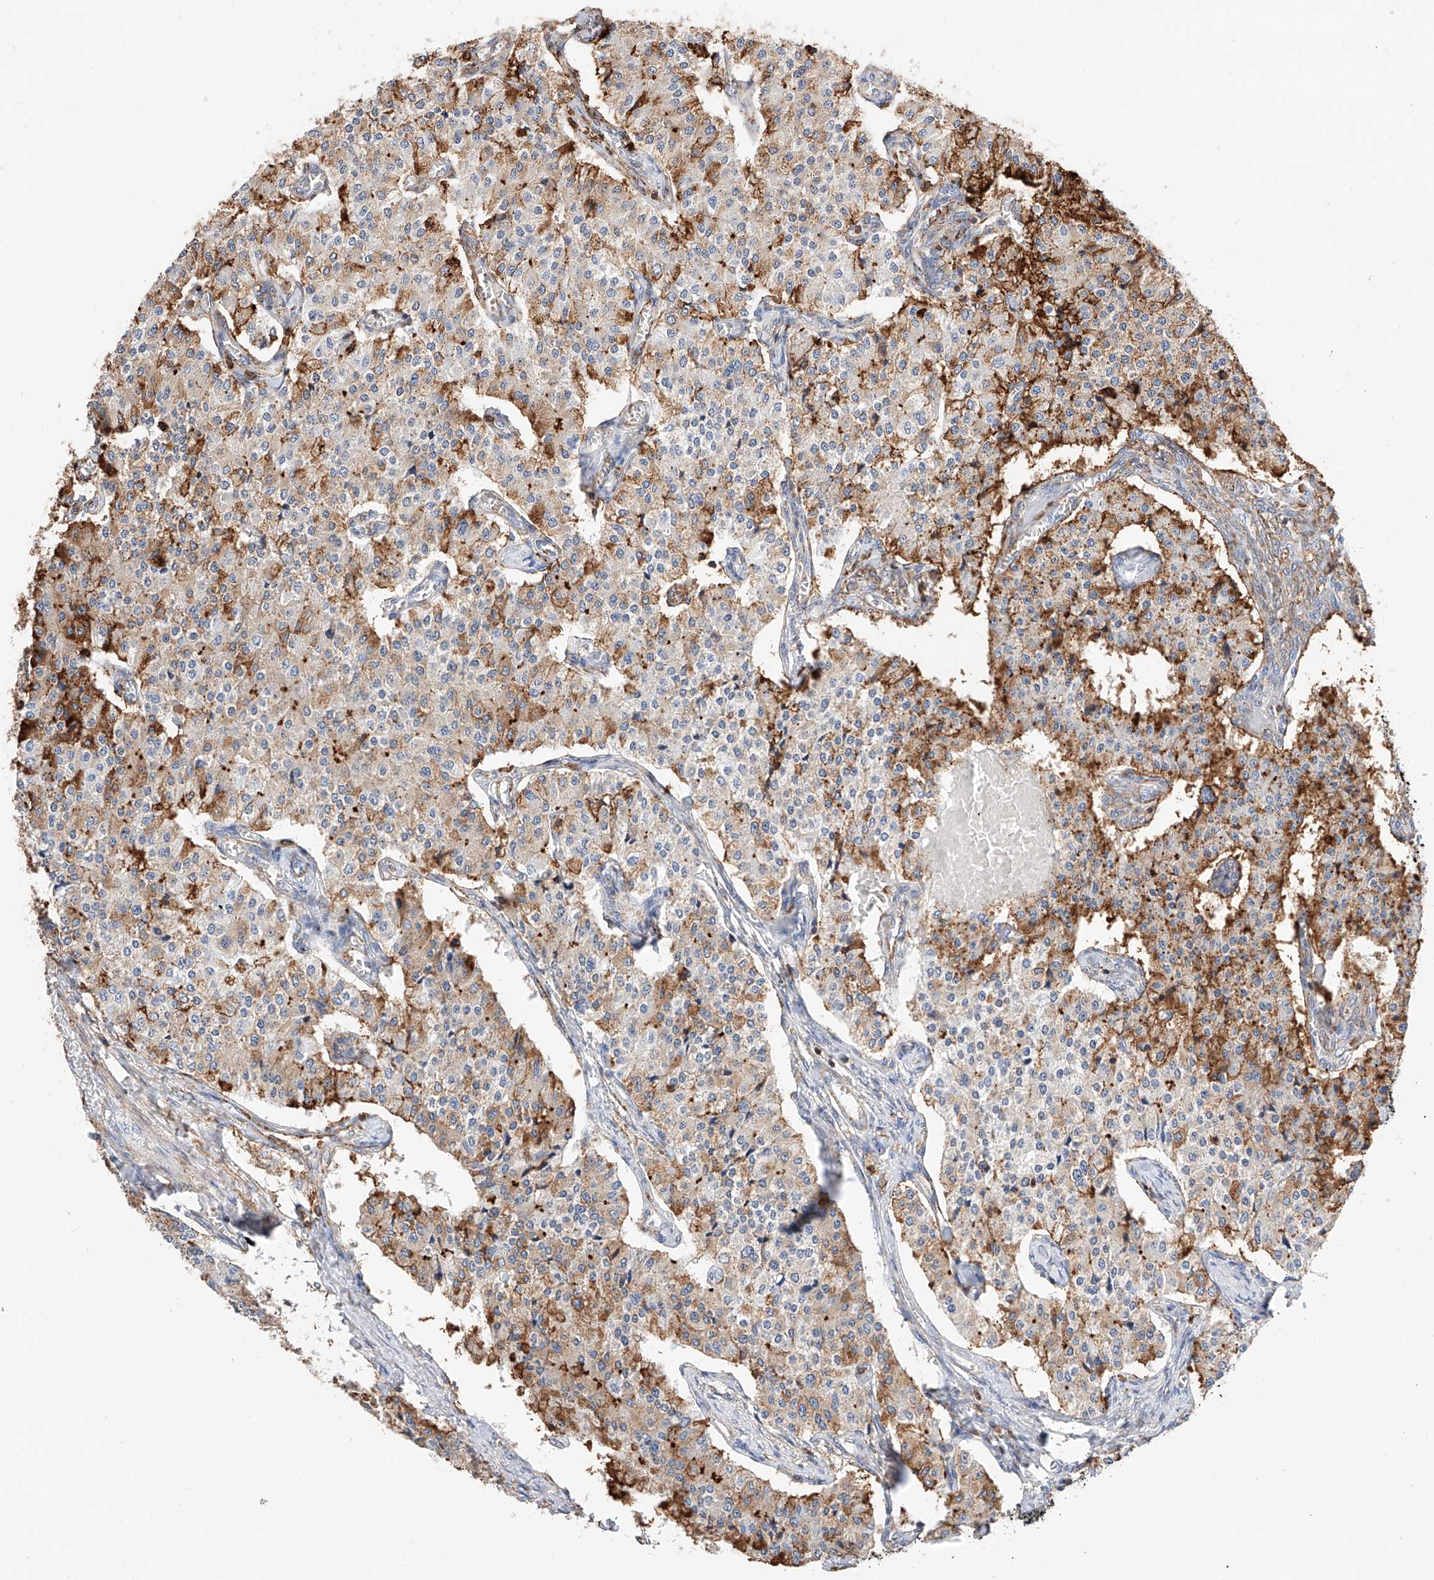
{"staining": {"intensity": "moderate", "quantity": "25%-75%", "location": "cytoplasmic/membranous"}, "tissue": "carcinoid", "cell_type": "Tumor cells", "image_type": "cancer", "snomed": [{"axis": "morphology", "description": "Carcinoid, malignant, NOS"}, {"axis": "topography", "description": "Colon"}], "caption": "IHC of human carcinoid exhibits medium levels of moderate cytoplasmic/membranous positivity in about 25%-75% of tumor cells.", "gene": "WFS1", "patient": {"sex": "female", "age": 52}}